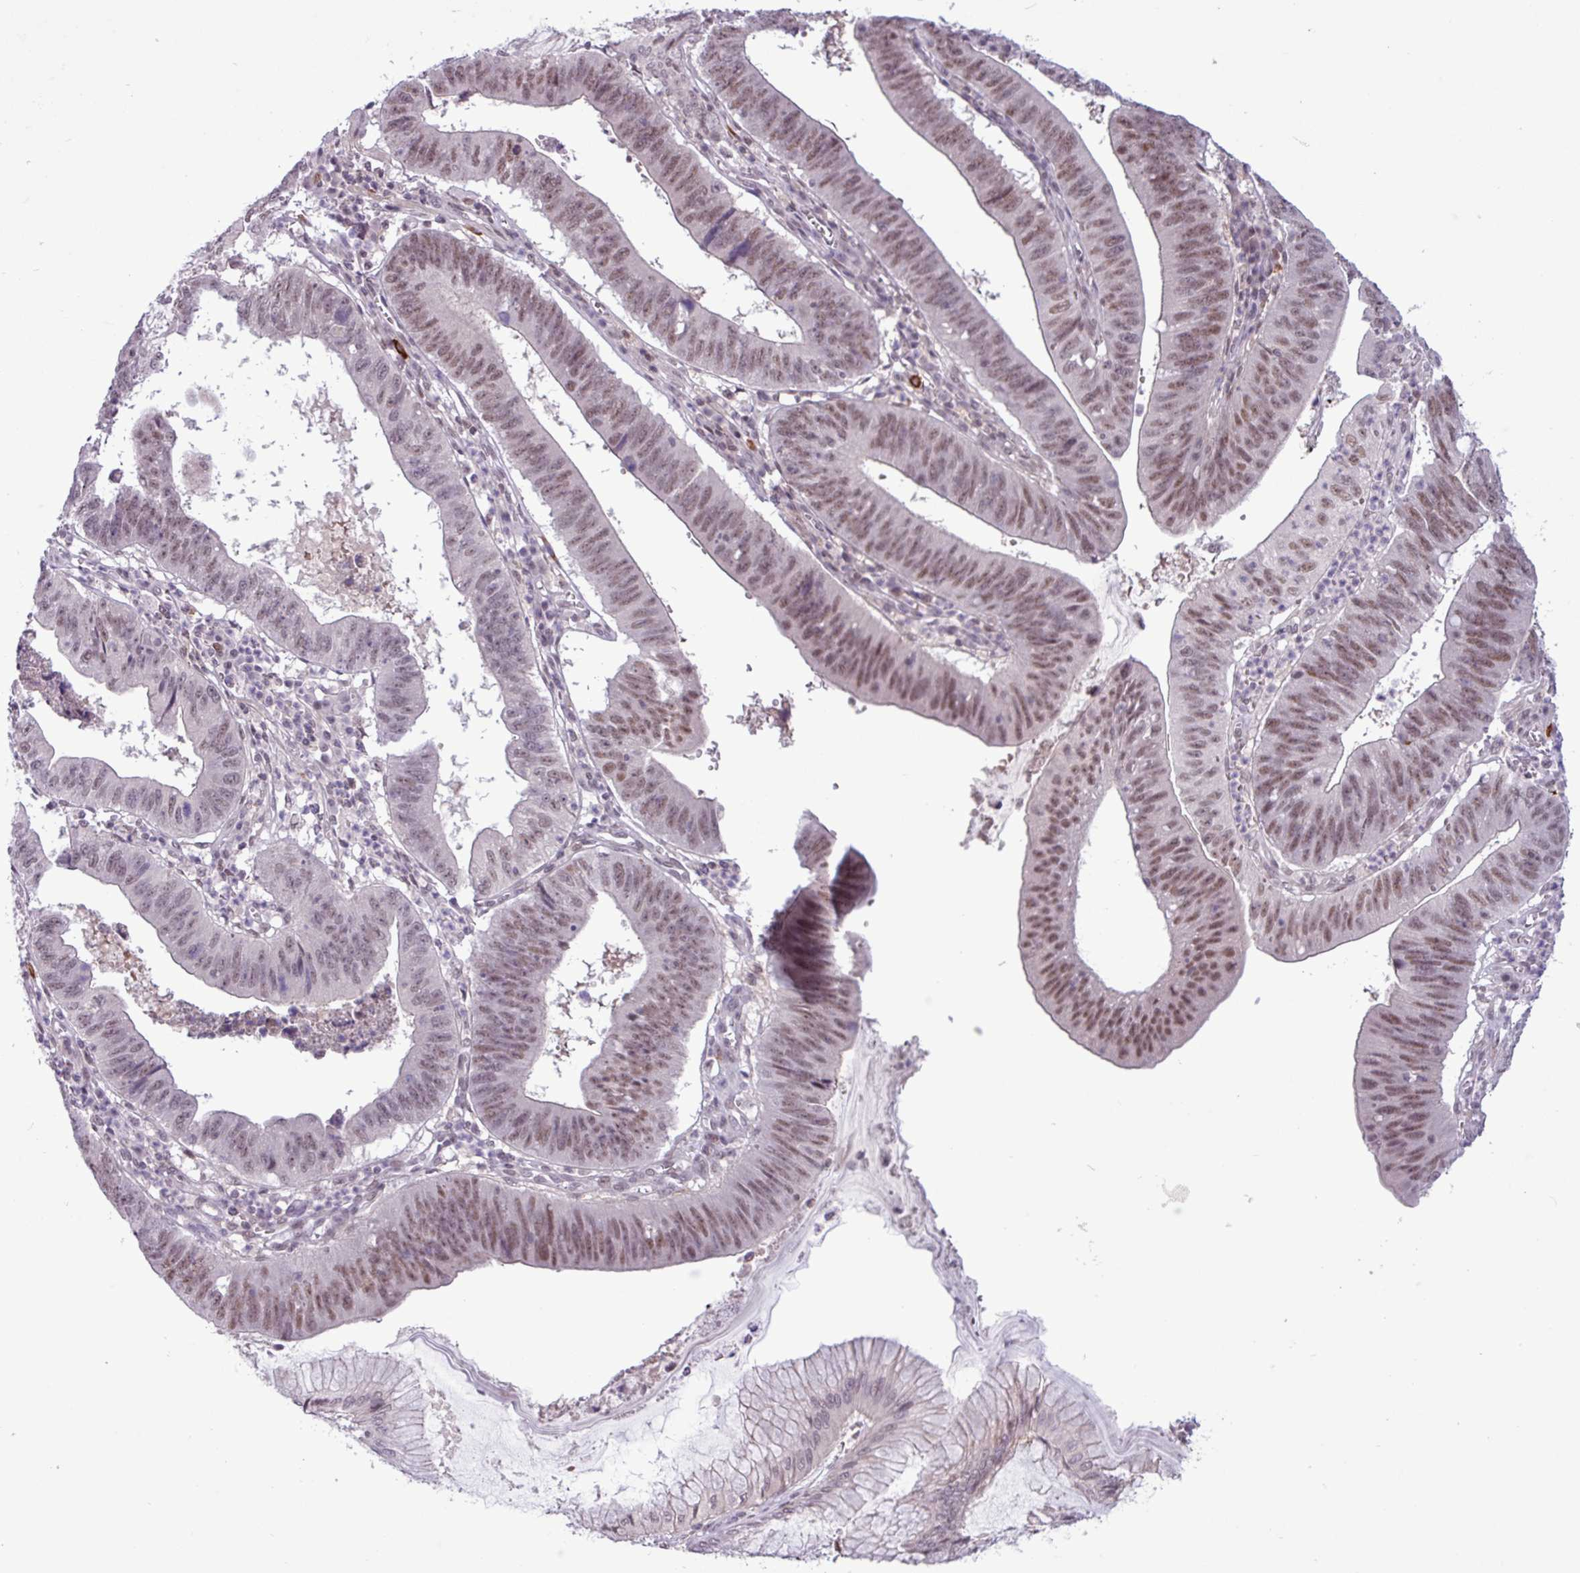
{"staining": {"intensity": "moderate", "quantity": "25%-75%", "location": "nuclear"}, "tissue": "stomach cancer", "cell_type": "Tumor cells", "image_type": "cancer", "snomed": [{"axis": "morphology", "description": "Adenocarcinoma, NOS"}, {"axis": "topography", "description": "Stomach"}], "caption": "The histopathology image exhibits staining of adenocarcinoma (stomach), revealing moderate nuclear protein expression (brown color) within tumor cells. (Stains: DAB (3,3'-diaminobenzidine) in brown, nuclei in blue, Microscopy: brightfield microscopy at high magnification).", "gene": "NOTCH2", "patient": {"sex": "male", "age": 59}}